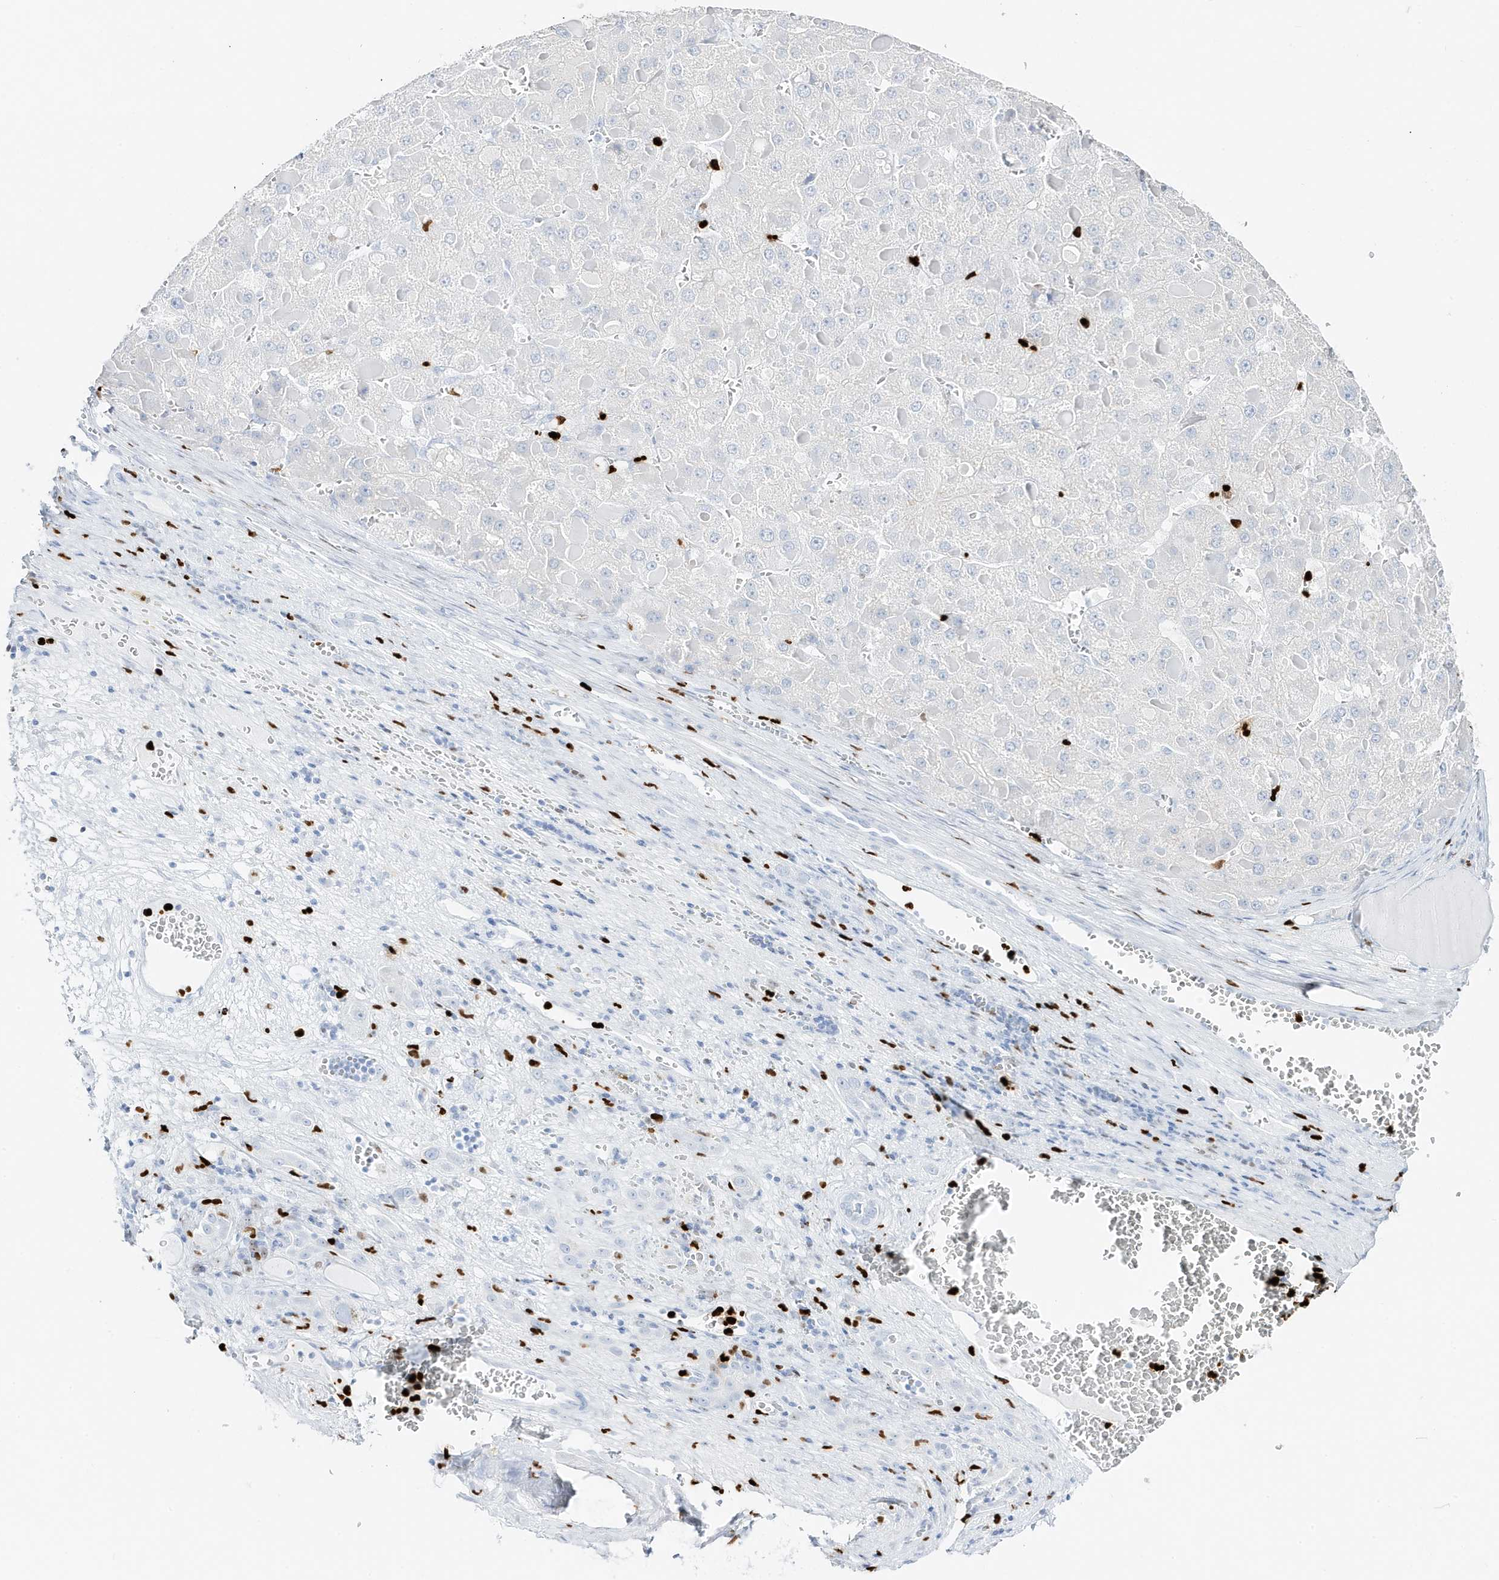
{"staining": {"intensity": "negative", "quantity": "none", "location": "none"}, "tissue": "liver cancer", "cell_type": "Tumor cells", "image_type": "cancer", "snomed": [{"axis": "morphology", "description": "Carcinoma, Hepatocellular, NOS"}, {"axis": "topography", "description": "Liver"}], "caption": "This histopathology image is of liver hepatocellular carcinoma stained with immunohistochemistry (IHC) to label a protein in brown with the nuclei are counter-stained blue. There is no staining in tumor cells.", "gene": "MNDA", "patient": {"sex": "female", "age": 73}}